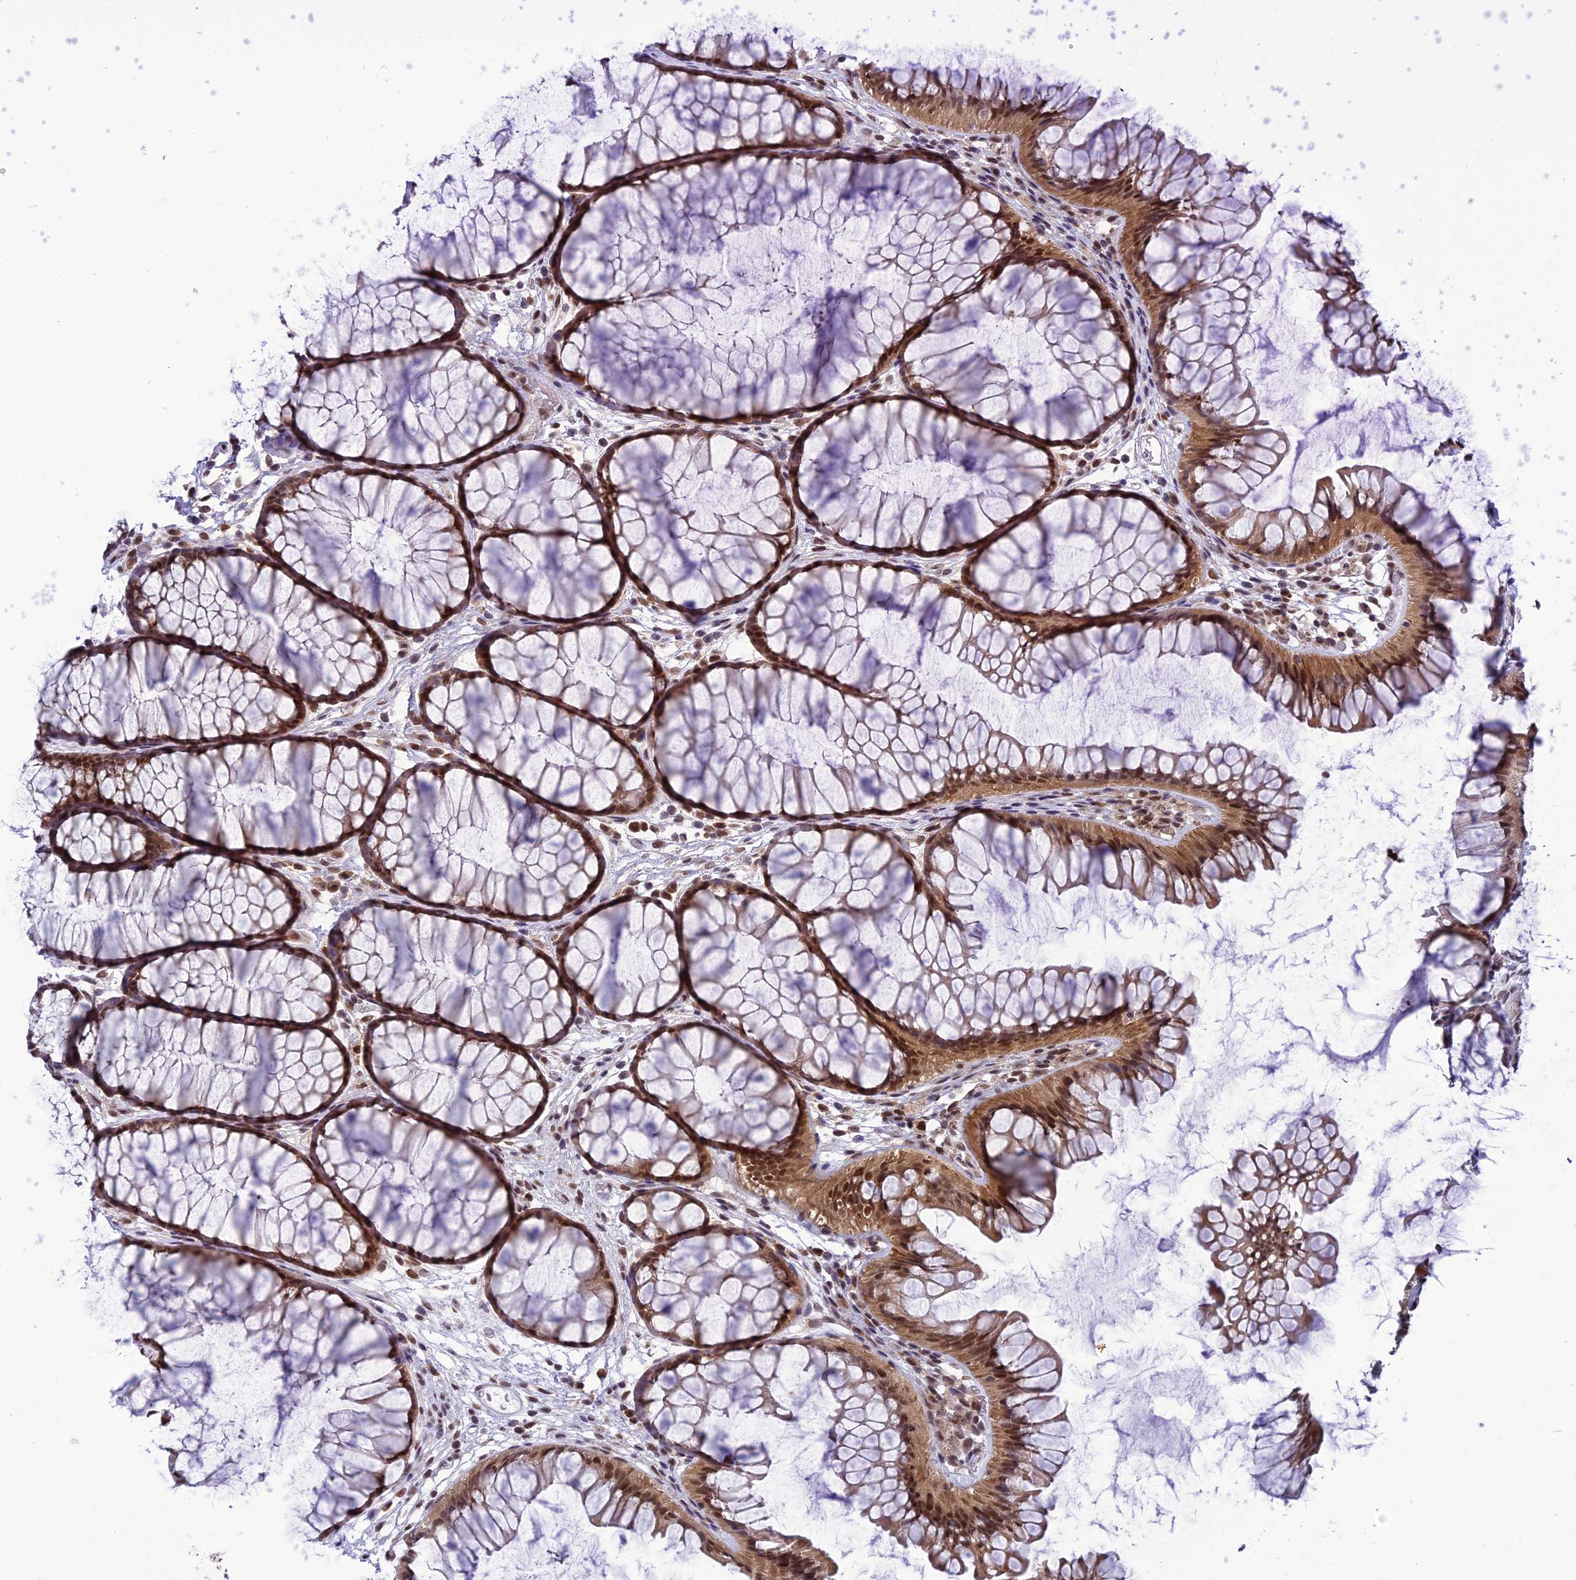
{"staining": {"intensity": "moderate", "quantity": ">75%", "location": "nuclear"}, "tissue": "colon", "cell_type": "Endothelial cells", "image_type": "normal", "snomed": [{"axis": "morphology", "description": "Normal tissue, NOS"}, {"axis": "topography", "description": "Colon"}], "caption": "Protein staining of unremarkable colon demonstrates moderate nuclear expression in approximately >75% of endothelial cells. (Brightfield microscopy of DAB IHC at high magnification).", "gene": "RTRAF", "patient": {"sex": "female", "age": 82}}